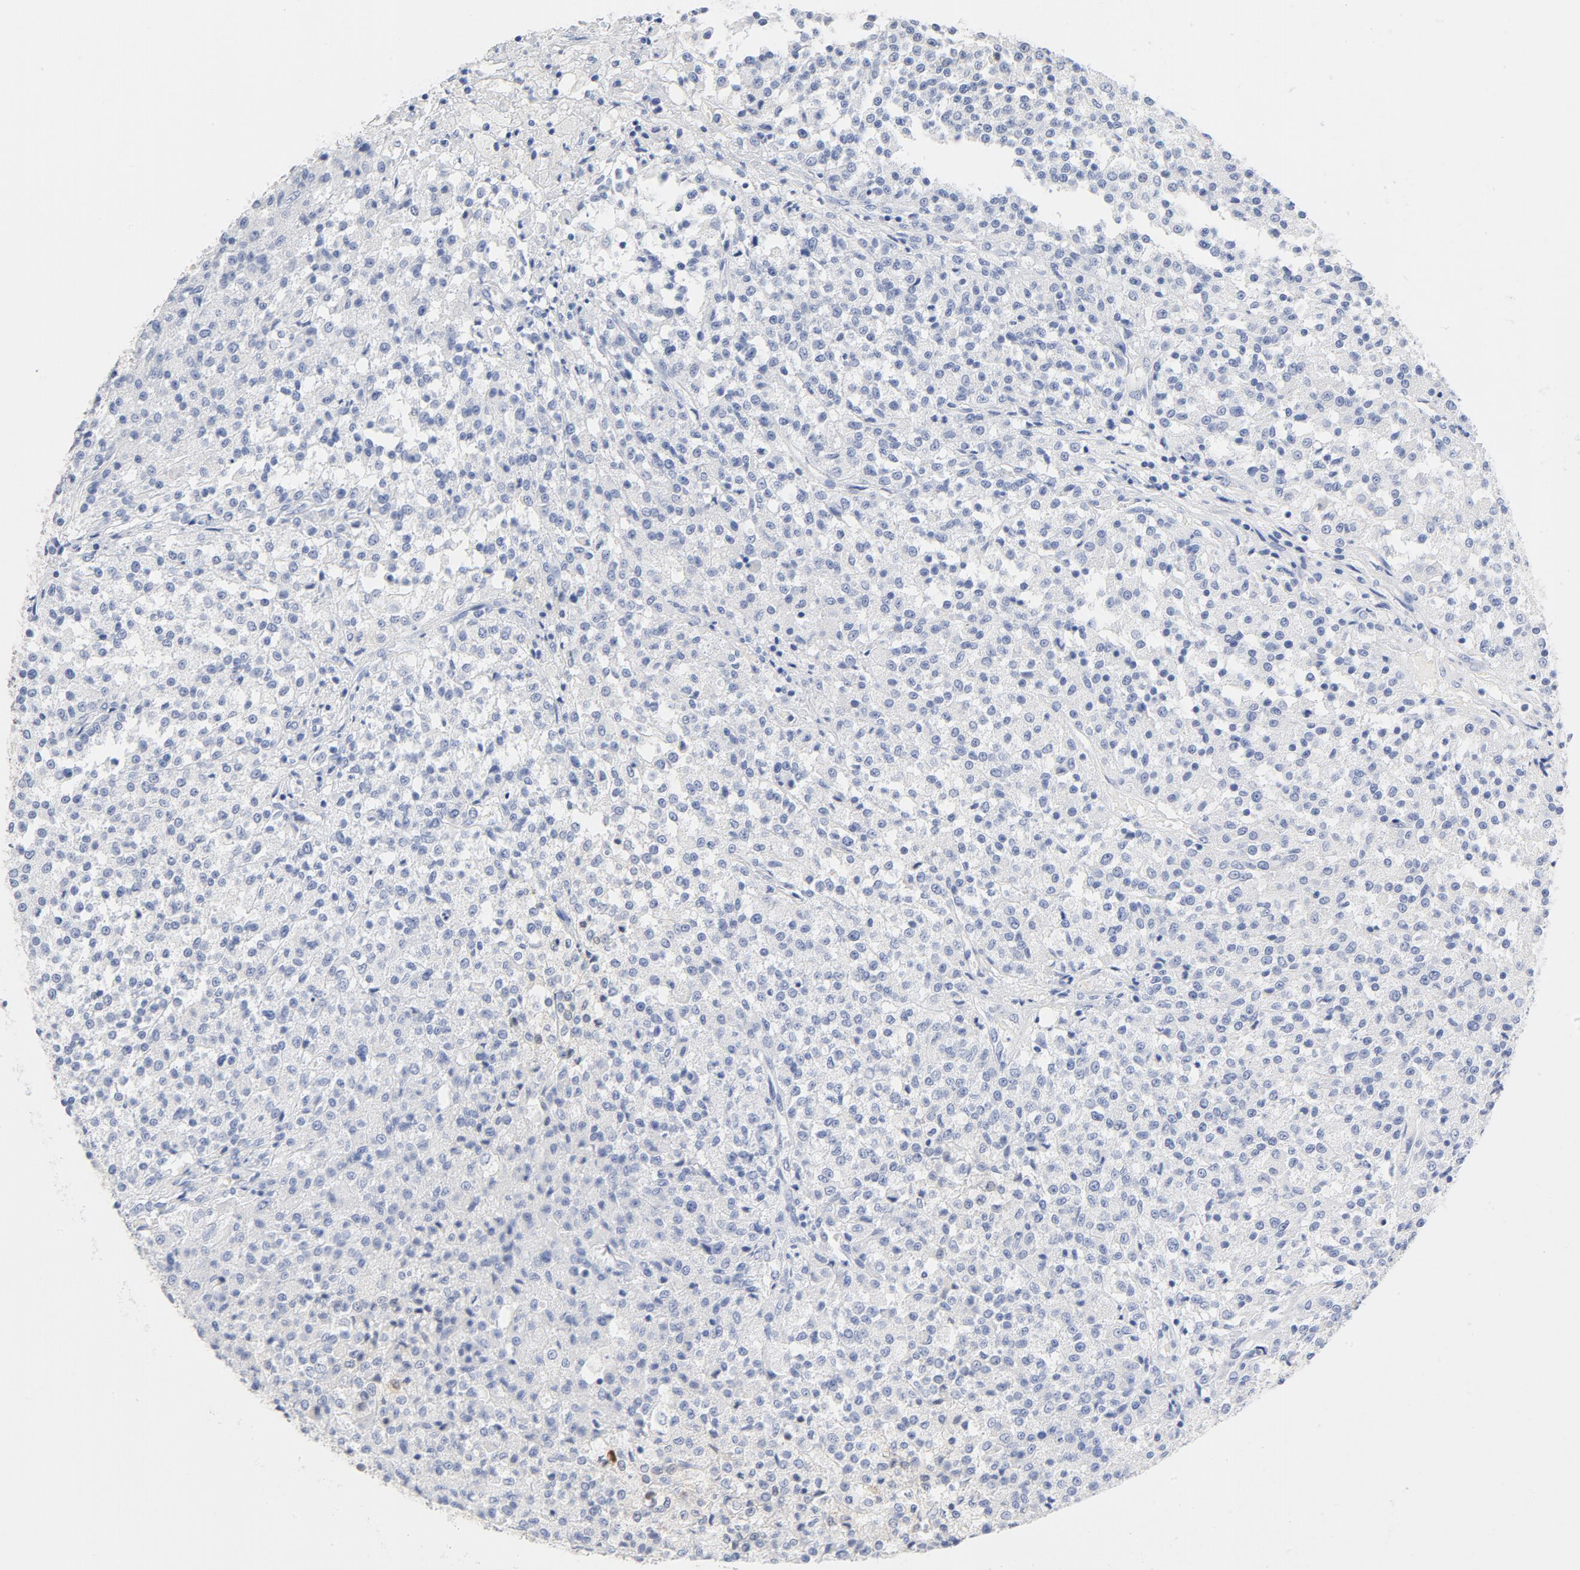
{"staining": {"intensity": "negative", "quantity": "none", "location": "none"}, "tissue": "testis cancer", "cell_type": "Tumor cells", "image_type": "cancer", "snomed": [{"axis": "morphology", "description": "Seminoma, NOS"}, {"axis": "topography", "description": "Testis"}], "caption": "Protein analysis of testis cancer displays no significant staining in tumor cells.", "gene": "HOMER1", "patient": {"sex": "male", "age": 59}}